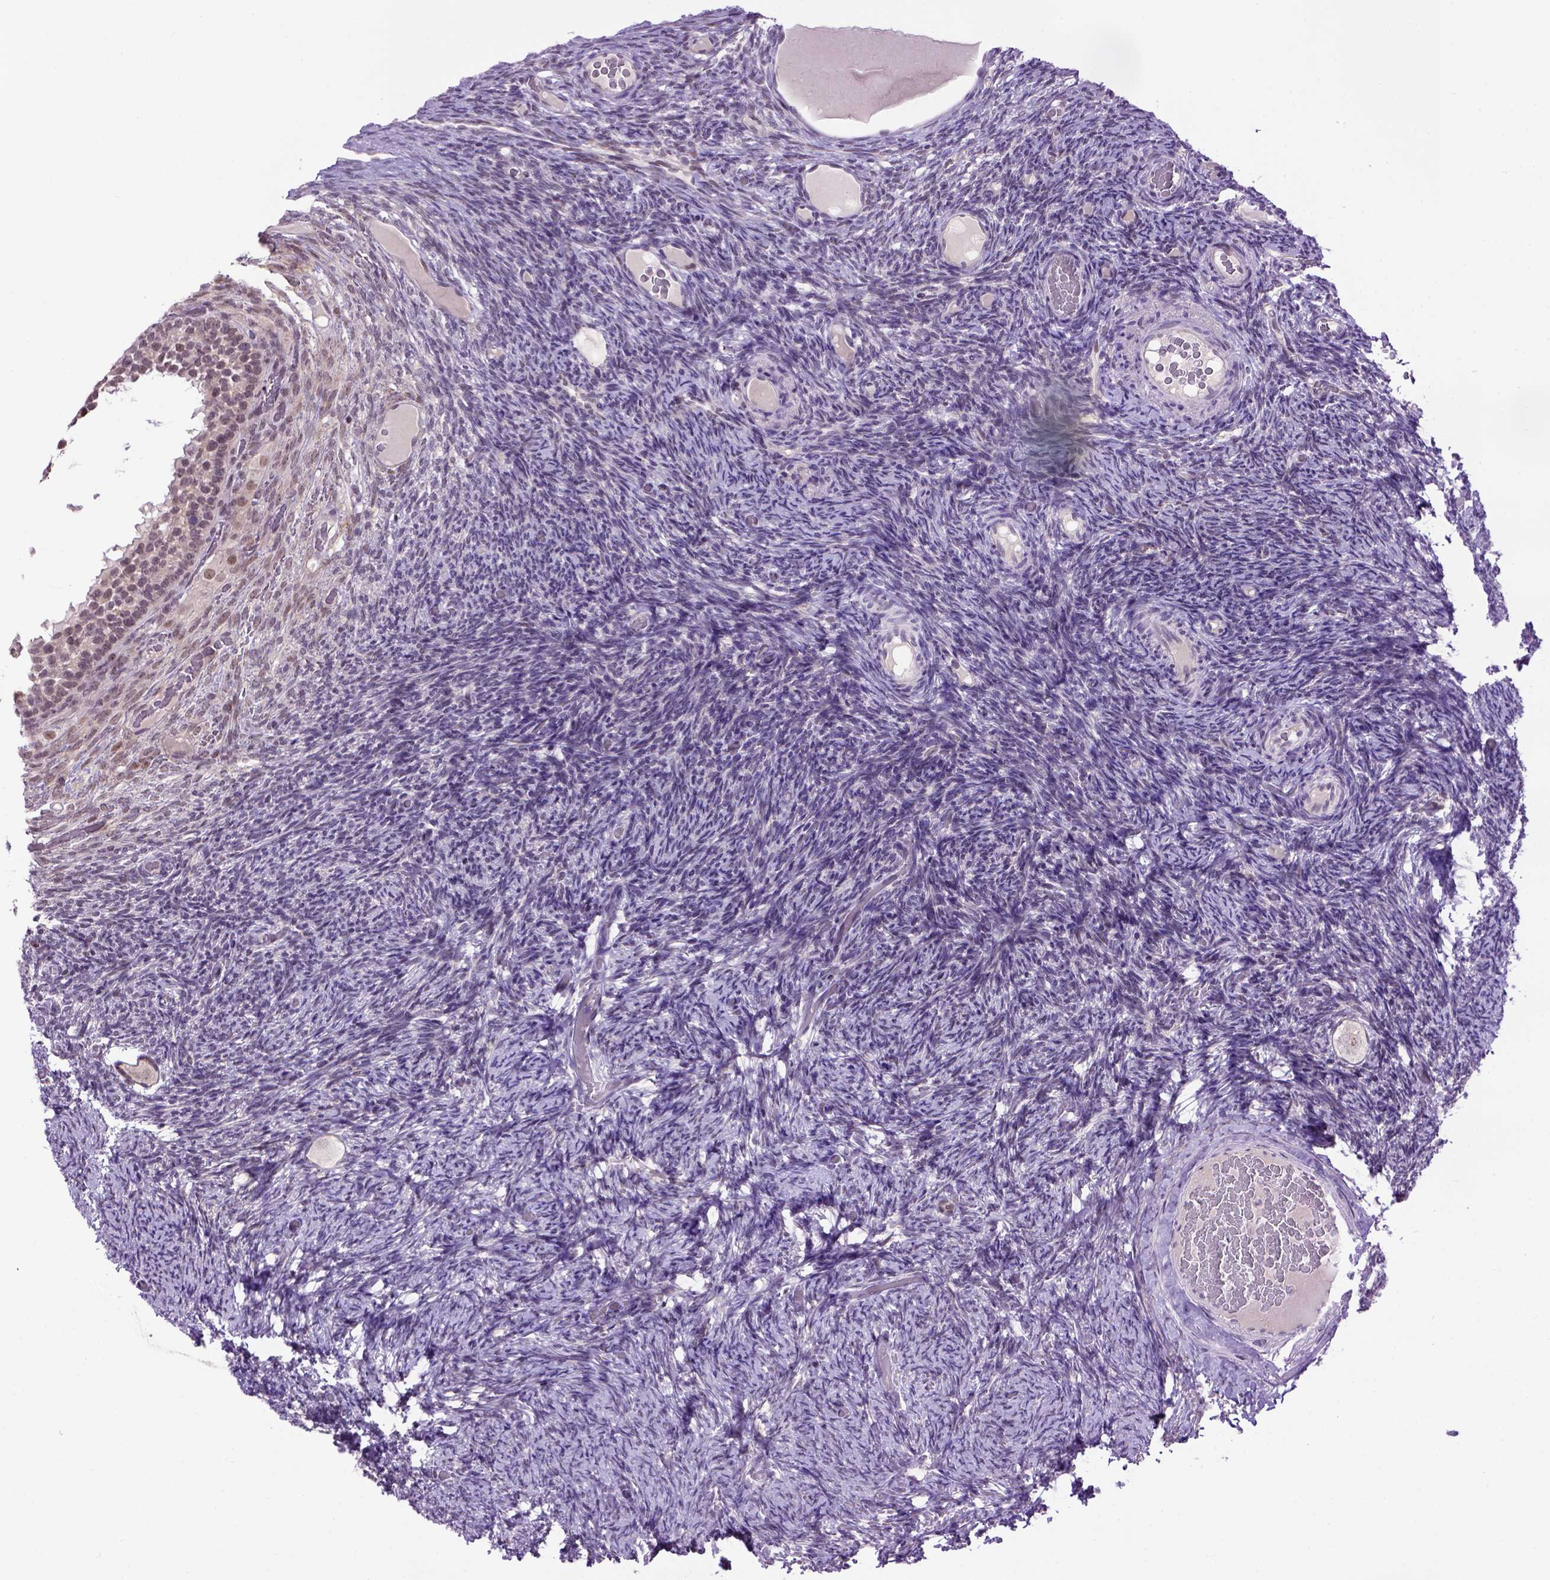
{"staining": {"intensity": "moderate", "quantity": "<25%", "location": "nuclear"}, "tissue": "ovary", "cell_type": "Follicle cells", "image_type": "normal", "snomed": [{"axis": "morphology", "description": "Normal tissue, NOS"}, {"axis": "topography", "description": "Ovary"}], "caption": "Follicle cells demonstrate moderate nuclear staining in about <25% of cells in benign ovary. (DAB IHC, brown staining for protein, blue staining for nuclei).", "gene": "TBPL1", "patient": {"sex": "female", "age": 34}}